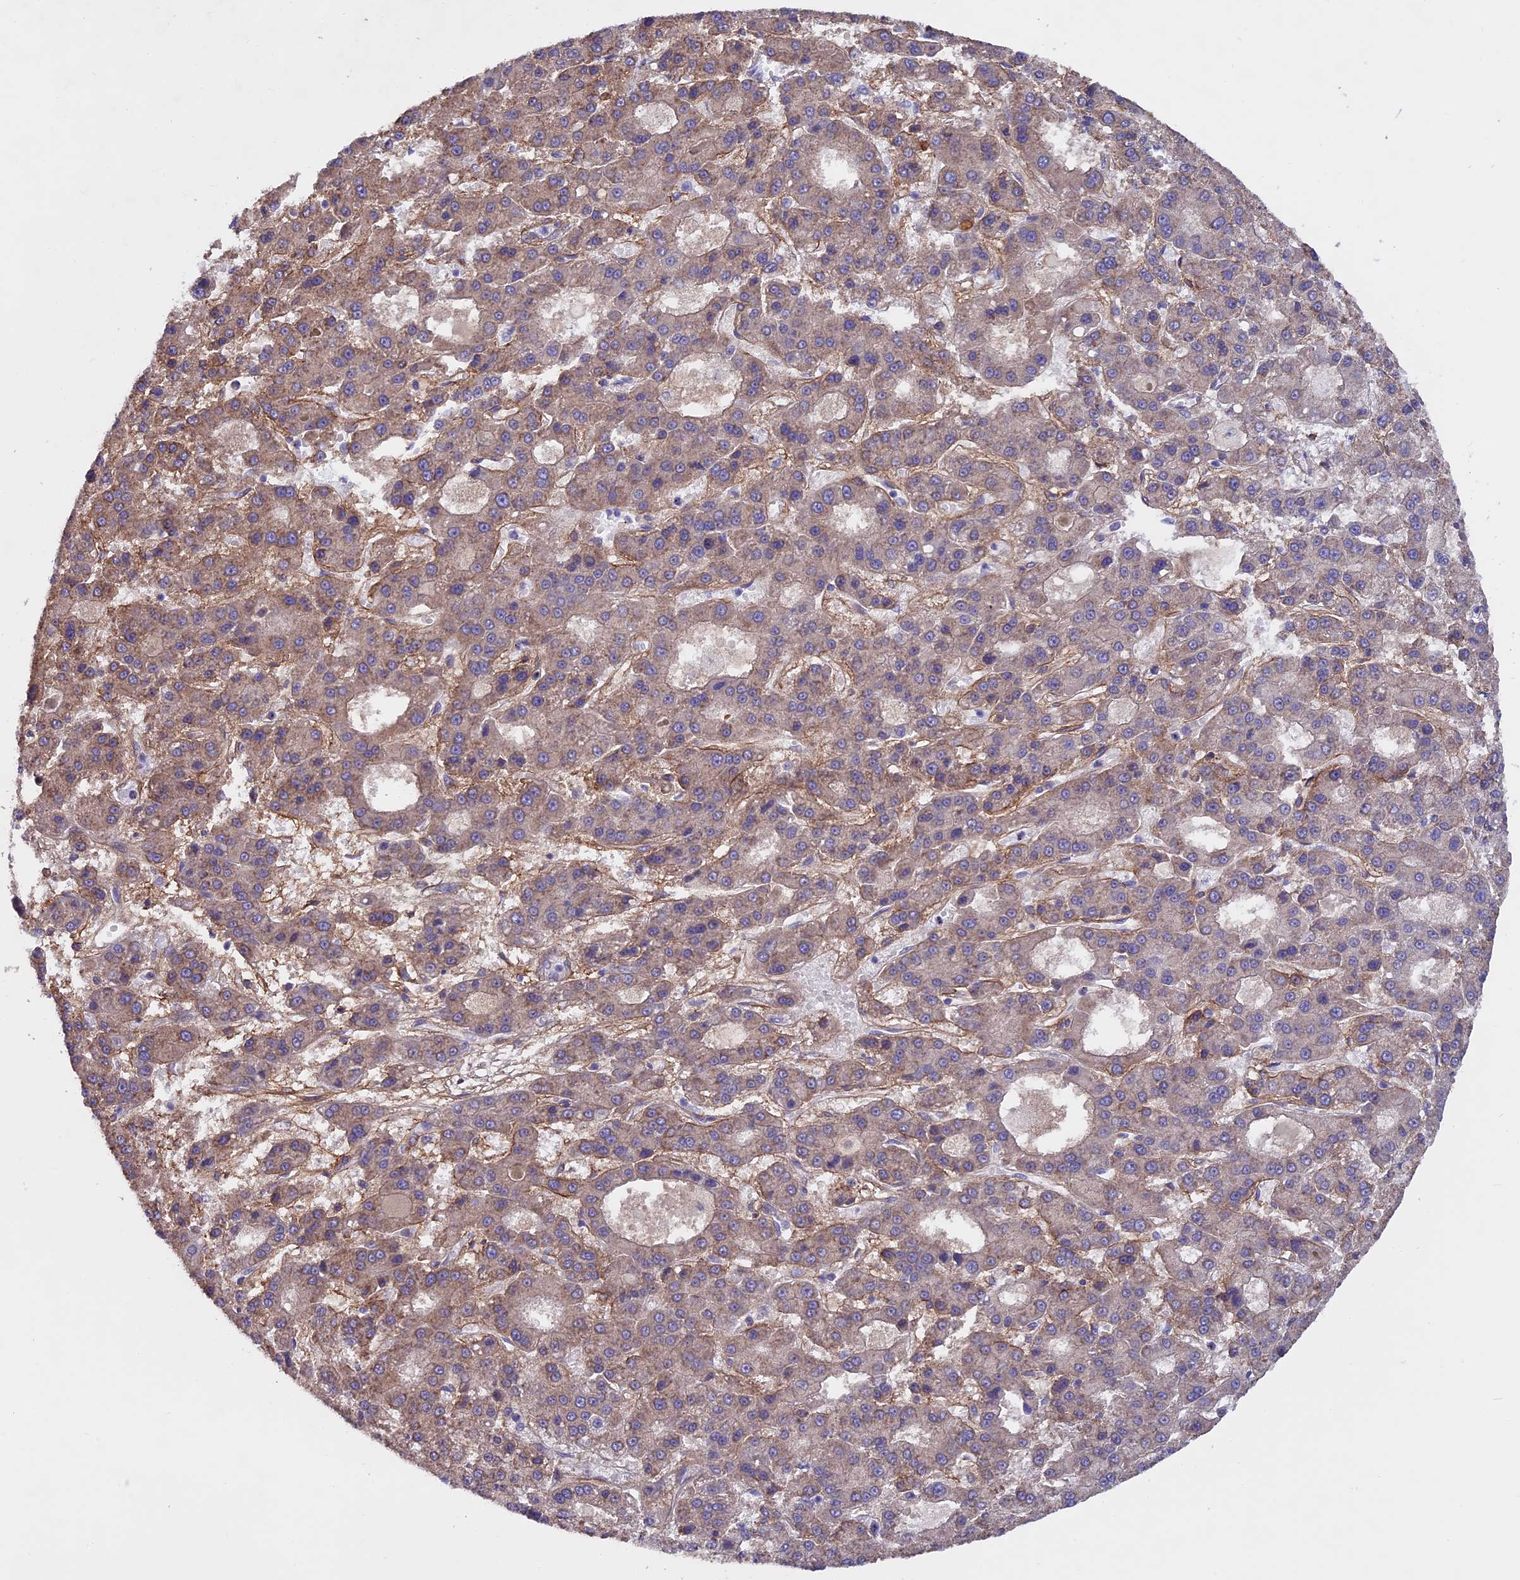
{"staining": {"intensity": "negative", "quantity": "none", "location": "none"}, "tissue": "liver cancer", "cell_type": "Tumor cells", "image_type": "cancer", "snomed": [{"axis": "morphology", "description": "Carcinoma, Hepatocellular, NOS"}, {"axis": "topography", "description": "Liver"}], "caption": "A histopathology image of liver hepatocellular carcinoma stained for a protein reveals no brown staining in tumor cells.", "gene": "COL4A3", "patient": {"sex": "male", "age": 70}}